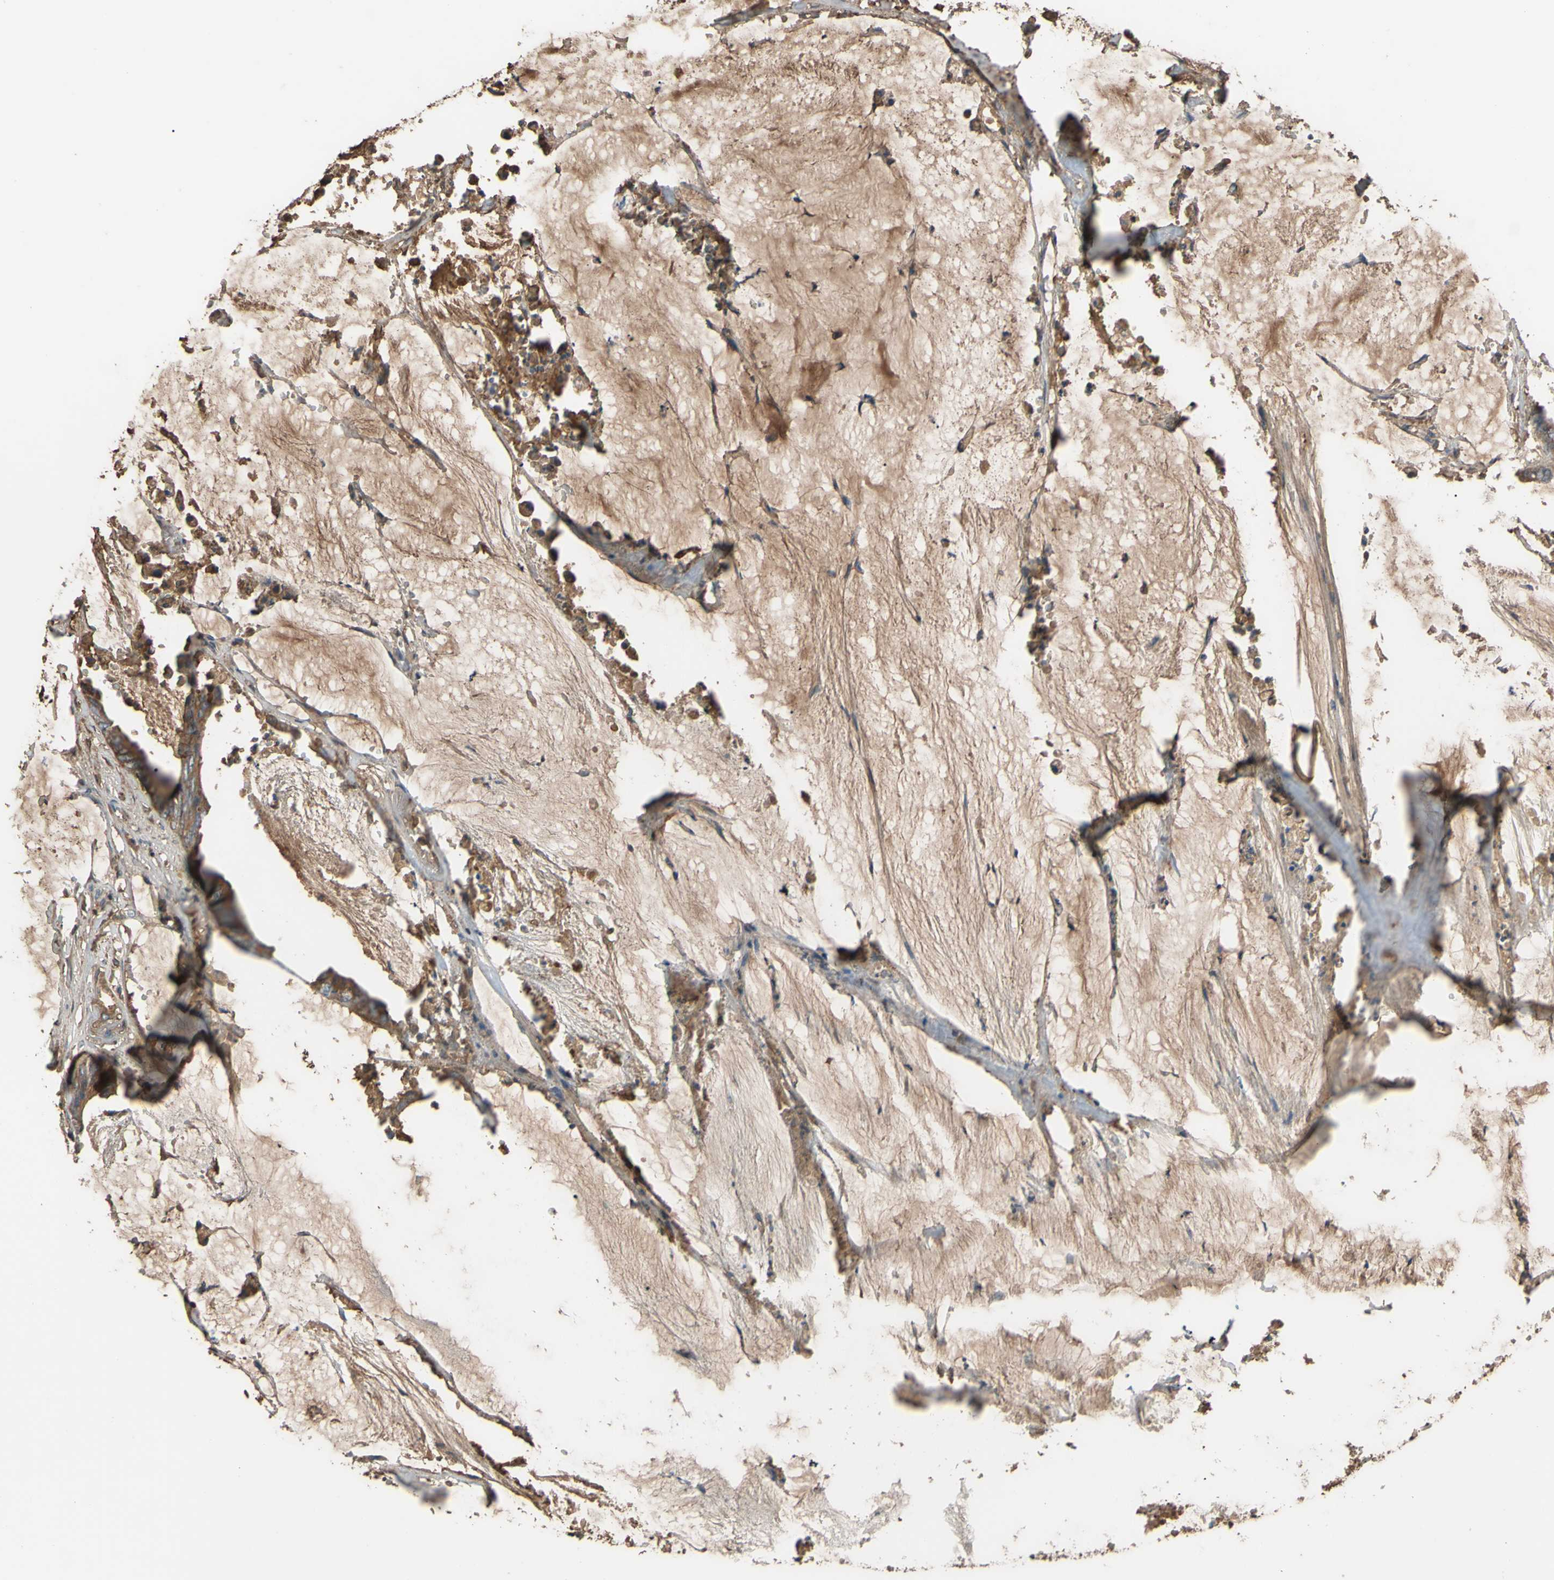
{"staining": {"intensity": "moderate", "quantity": "25%-75%", "location": "cytoplasmic/membranous"}, "tissue": "colorectal cancer", "cell_type": "Tumor cells", "image_type": "cancer", "snomed": [{"axis": "morphology", "description": "Adenocarcinoma, NOS"}, {"axis": "topography", "description": "Rectum"}], "caption": "Colorectal cancer (adenocarcinoma) was stained to show a protein in brown. There is medium levels of moderate cytoplasmic/membranous positivity in approximately 25%-75% of tumor cells. Immunohistochemistry (ihc) stains the protein of interest in brown and the nuclei are stained blue.", "gene": "PTGDS", "patient": {"sex": "female", "age": 66}}